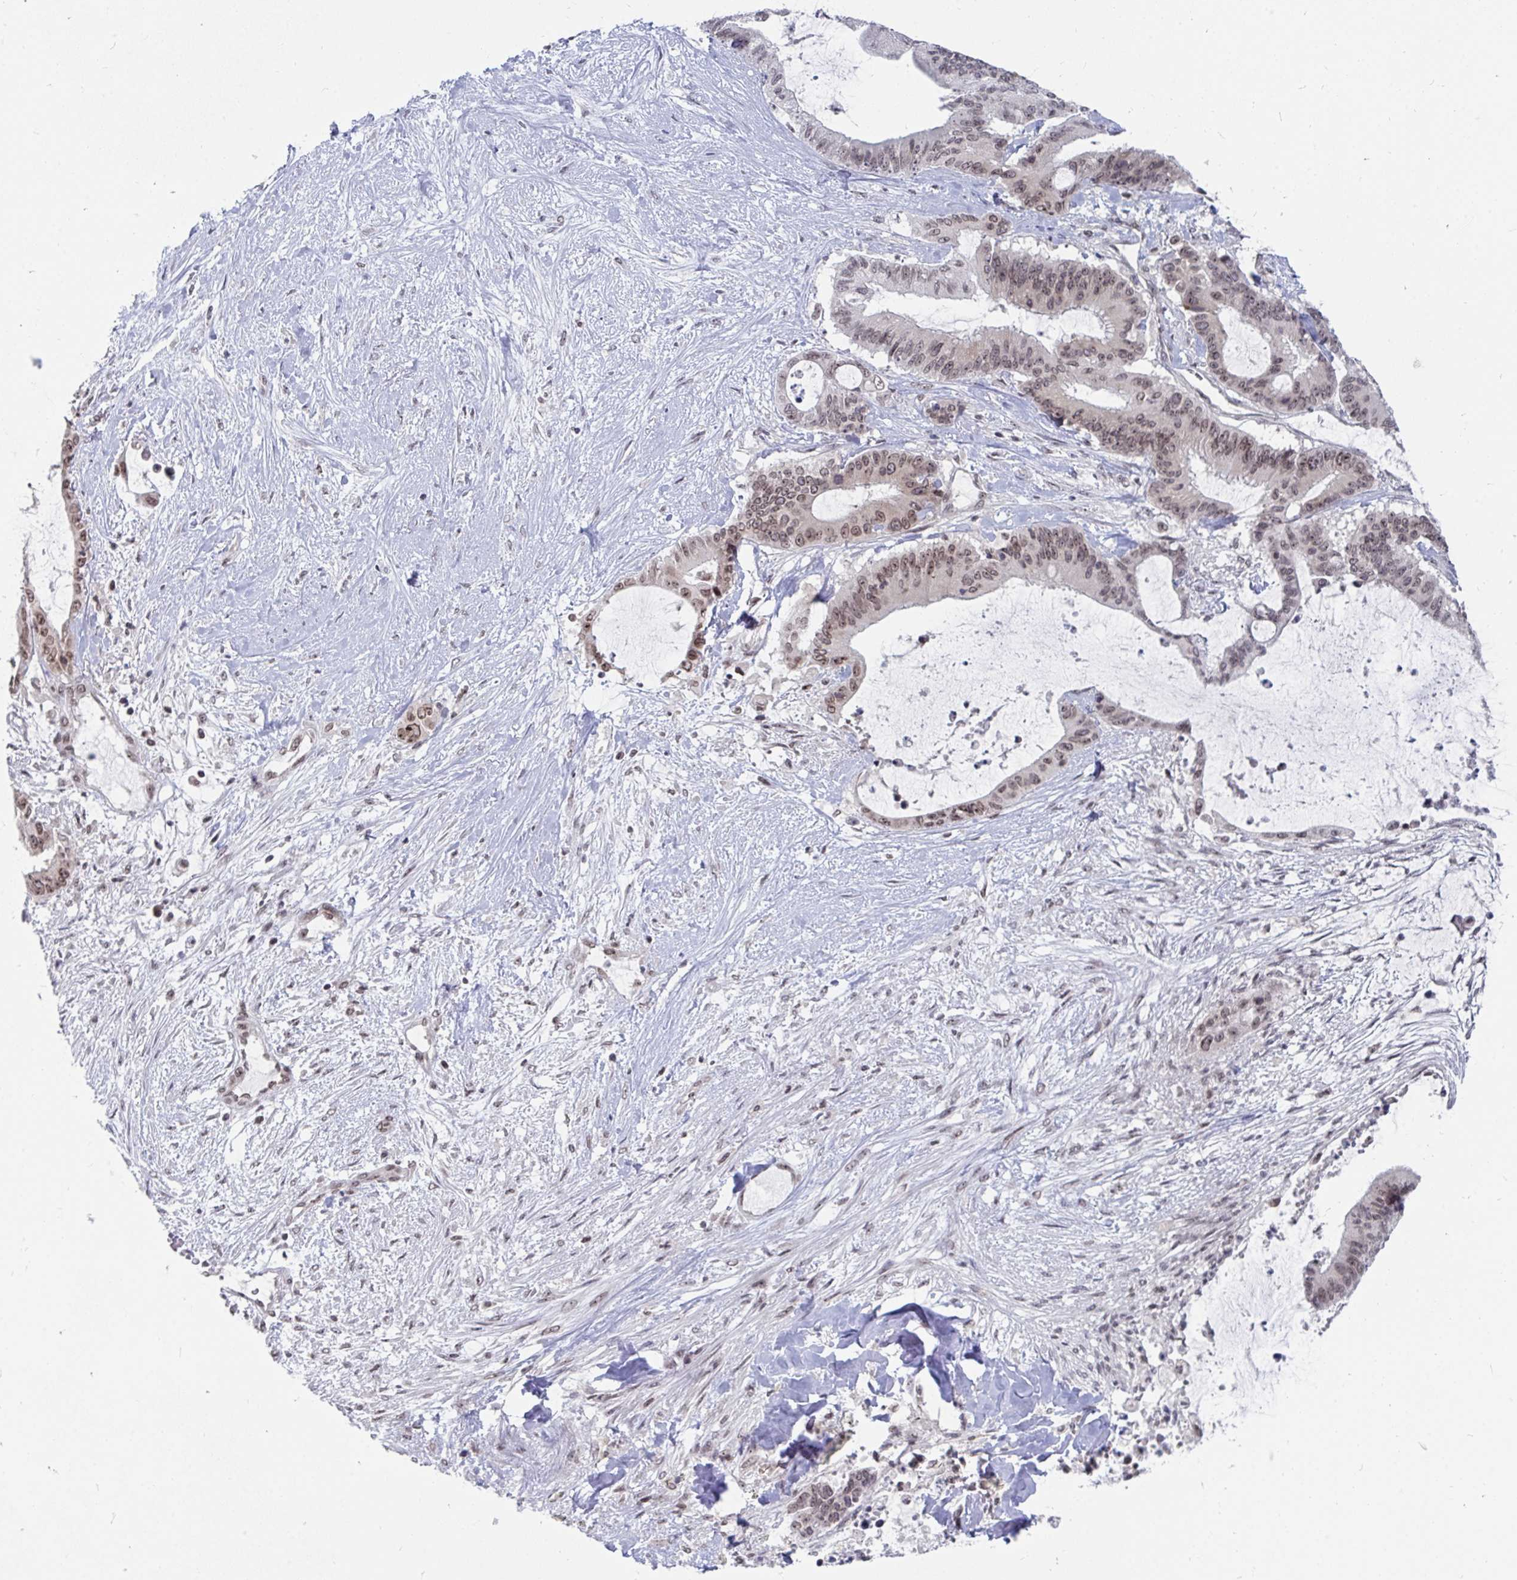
{"staining": {"intensity": "weak", "quantity": ">75%", "location": "cytoplasmic/membranous,nuclear"}, "tissue": "liver cancer", "cell_type": "Tumor cells", "image_type": "cancer", "snomed": [{"axis": "morphology", "description": "Normal tissue, NOS"}, {"axis": "morphology", "description": "Cholangiocarcinoma"}, {"axis": "topography", "description": "Liver"}, {"axis": "topography", "description": "Peripheral nerve tissue"}], "caption": "Liver cancer stained with DAB immunohistochemistry displays low levels of weak cytoplasmic/membranous and nuclear positivity in approximately >75% of tumor cells.", "gene": "TRIP12", "patient": {"sex": "female", "age": 73}}